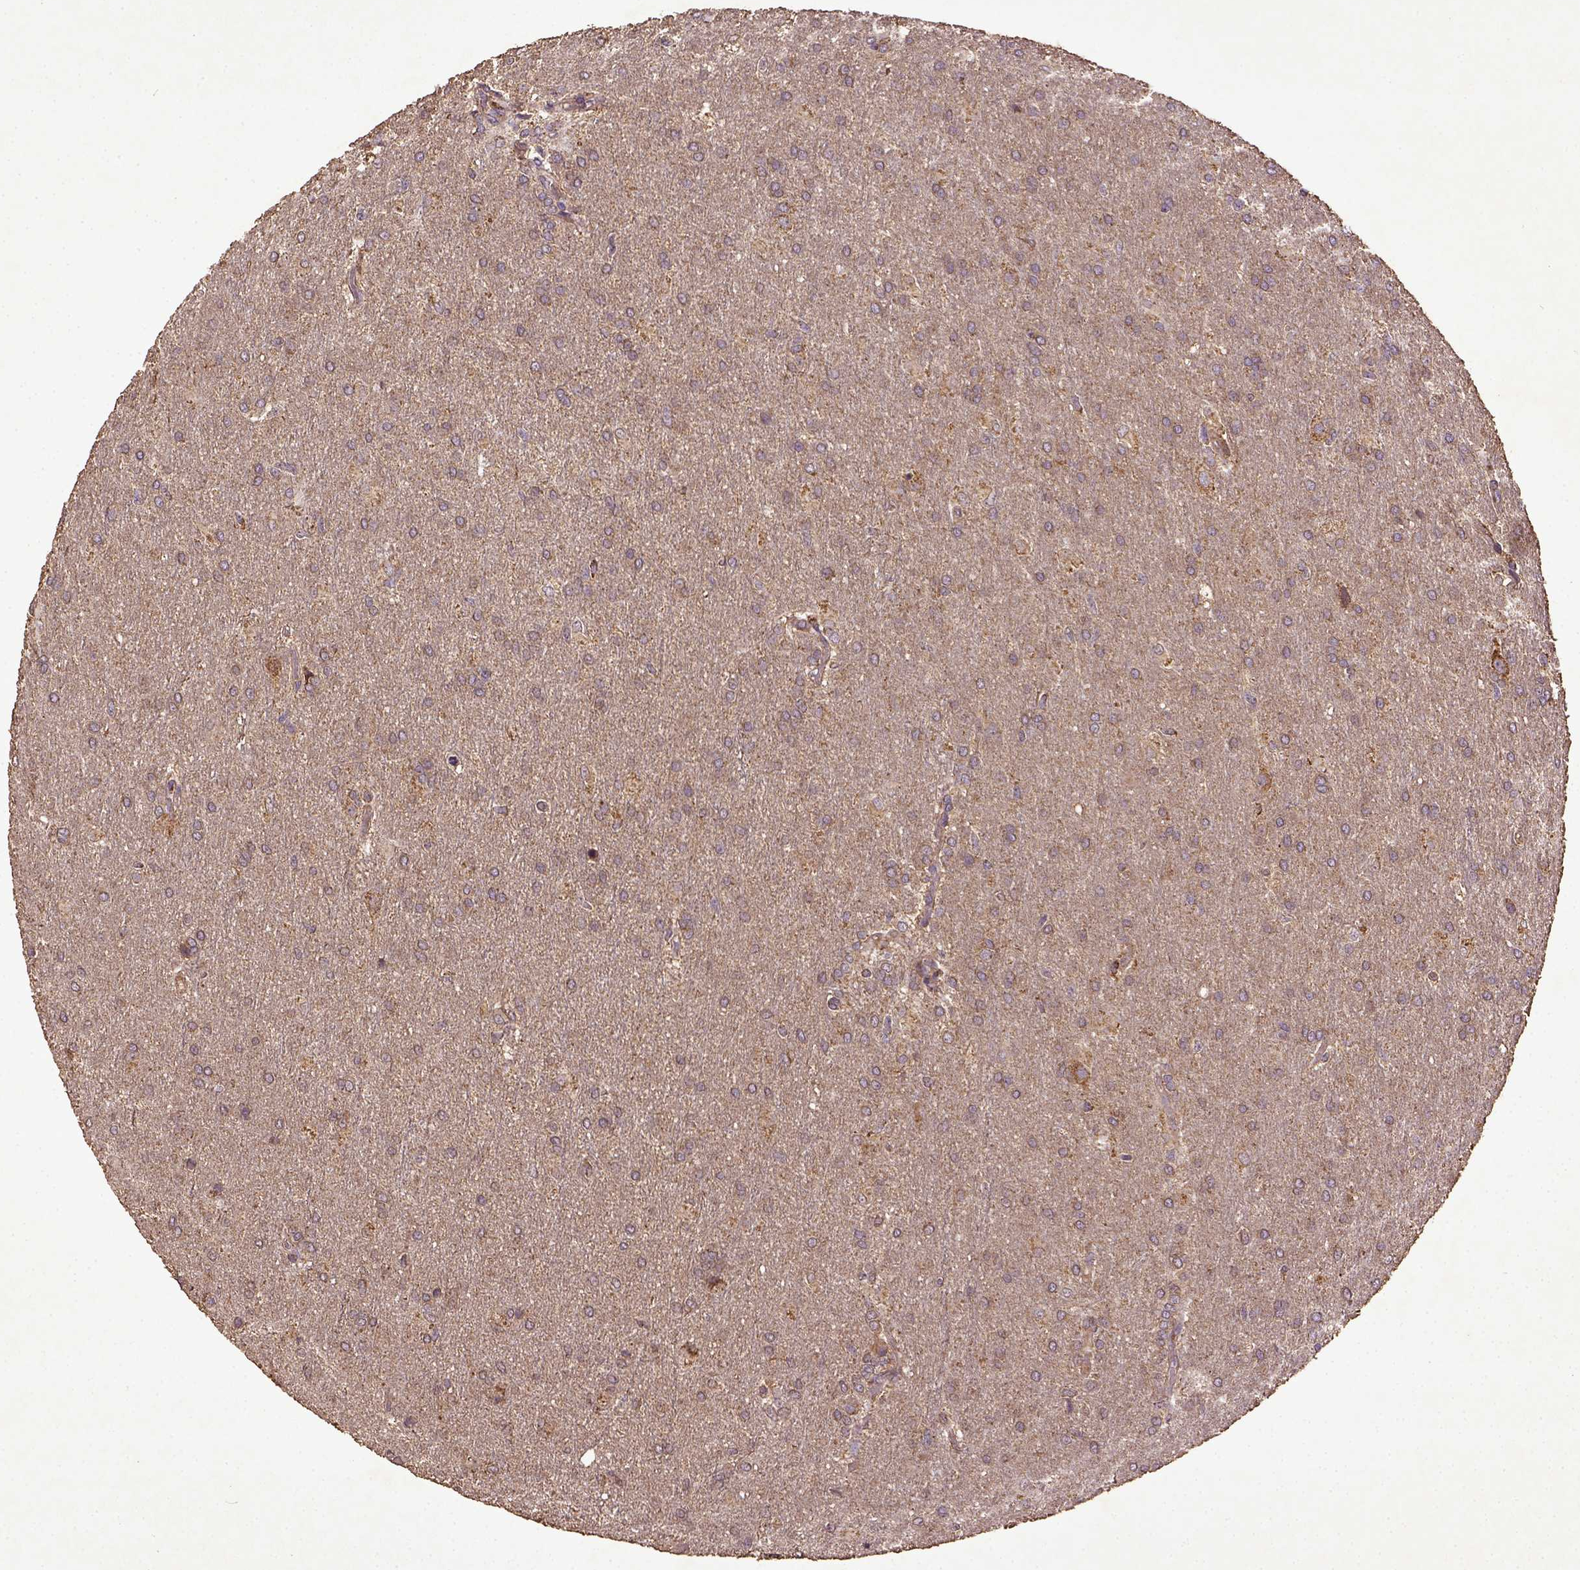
{"staining": {"intensity": "weak", "quantity": ">75%", "location": "cytoplasmic/membranous"}, "tissue": "glioma", "cell_type": "Tumor cells", "image_type": "cancer", "snomed": [{"axis": "morphology", "description": "Glioma, malignant, High grade"}, {"axis": "topography", "description": "Brain"}], "caption": "This image exhibits immunohistochemistry (IHC) staining of human malignant high-grade glioma, with low weak cytoplasmic/membranous staining in approximately >75% of tumor cells.", "gene": "MT-CO1", "patient": {"sex": "male", "age": 68}}